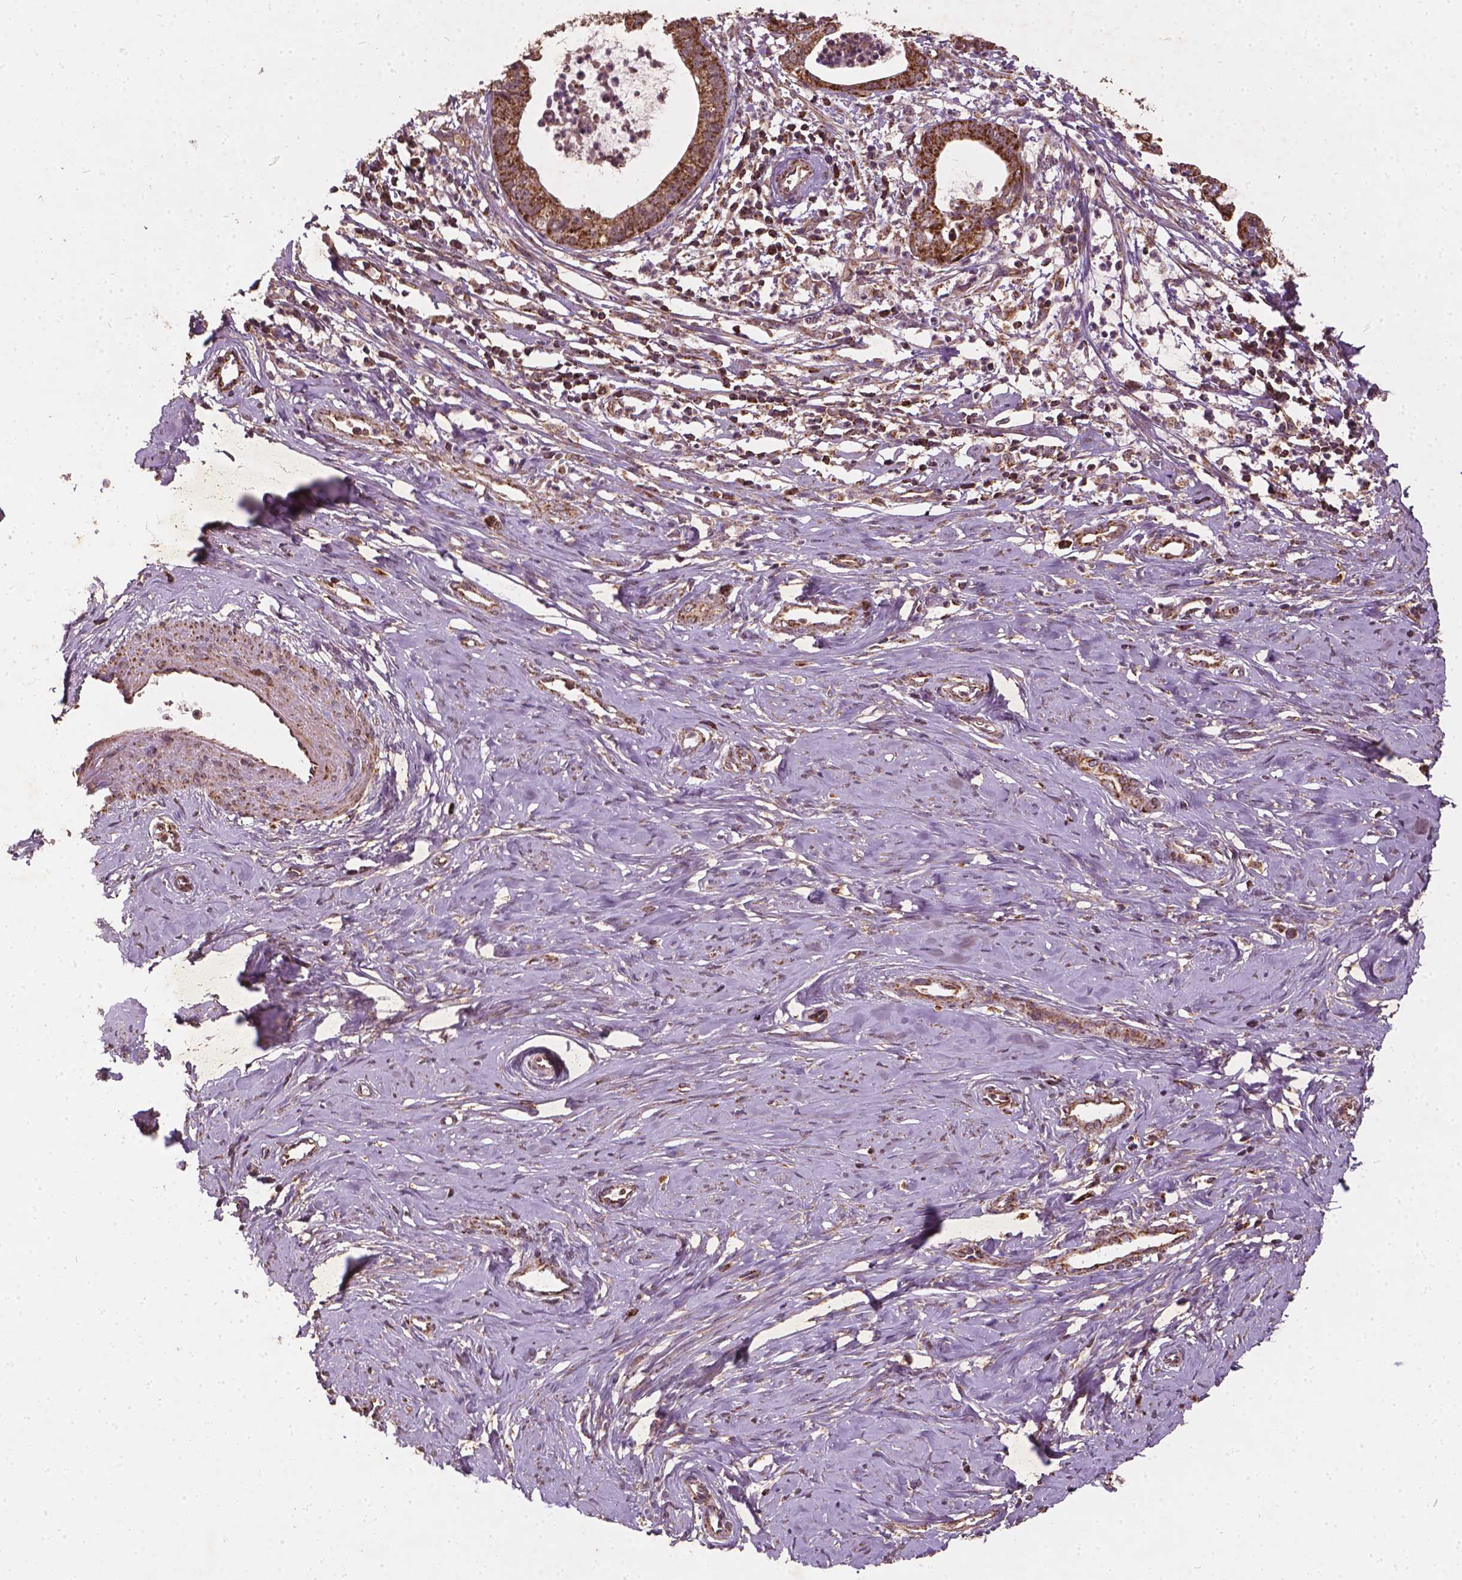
{"staining": {"intensity": "strong", "quantity": ">75%", "location": "cytoplasmic/membranous"}, "tissue": "cervical cancer", "cell_type": "Tumor cells", "image_type": "cancer", "snomed": [{"axis": "morphology", "description": "Normal tissue, NOS"}, {"axis": "morphology", "description": "Adenocarcinoma, NOS"}, {"axis": "topography", "description": "Cervix"}], "caption": "A high amount of strong cytoplasmic/membranous expression is seen in approximately >75% of tumor cells in cervical adenocarcinoma tissue. Nuclei are stained in blue.", "gene": "UBXN2A", "patient": {"sex": "female", "age": 38}}